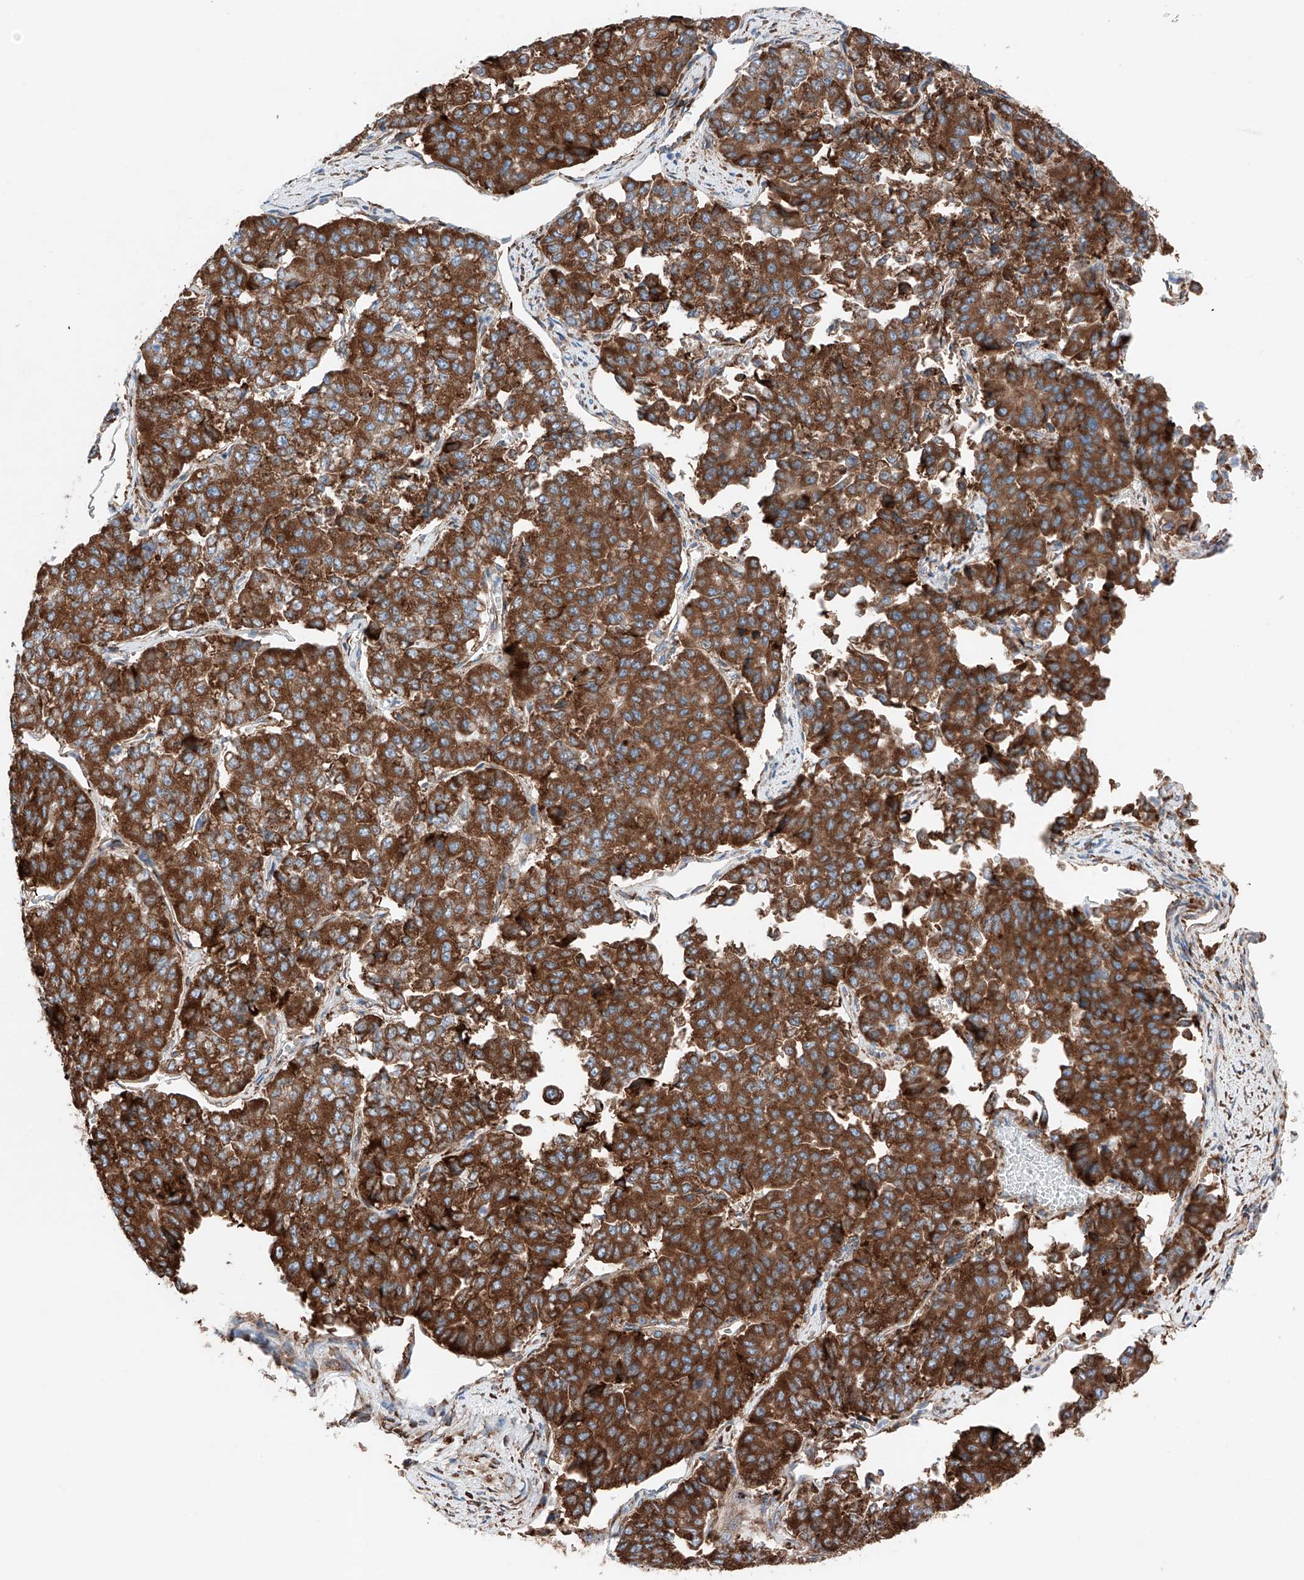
{"staining": {"intensity": "strong", "quantity": ">75%", "location": "cytoplasmic/membranous"}, "tissue": "pancreatic cancer", "cell_type": "Tumor cells", "image_type": "cancer", "snomed": [{"axis": "morphology", "description": "Adenocarcinoma, NOS"}, {"axis": "topography", "description": "Pancreas"}], "caption": "This is an image of immunohistochemistry (IHC) staining of pancreatic adenocarcinoma, which shows strong staining in the cytoplasmic/membranous of tumor cells.", "gene": "CRELD1", "patient": {"sex": "male", "age": 50}}